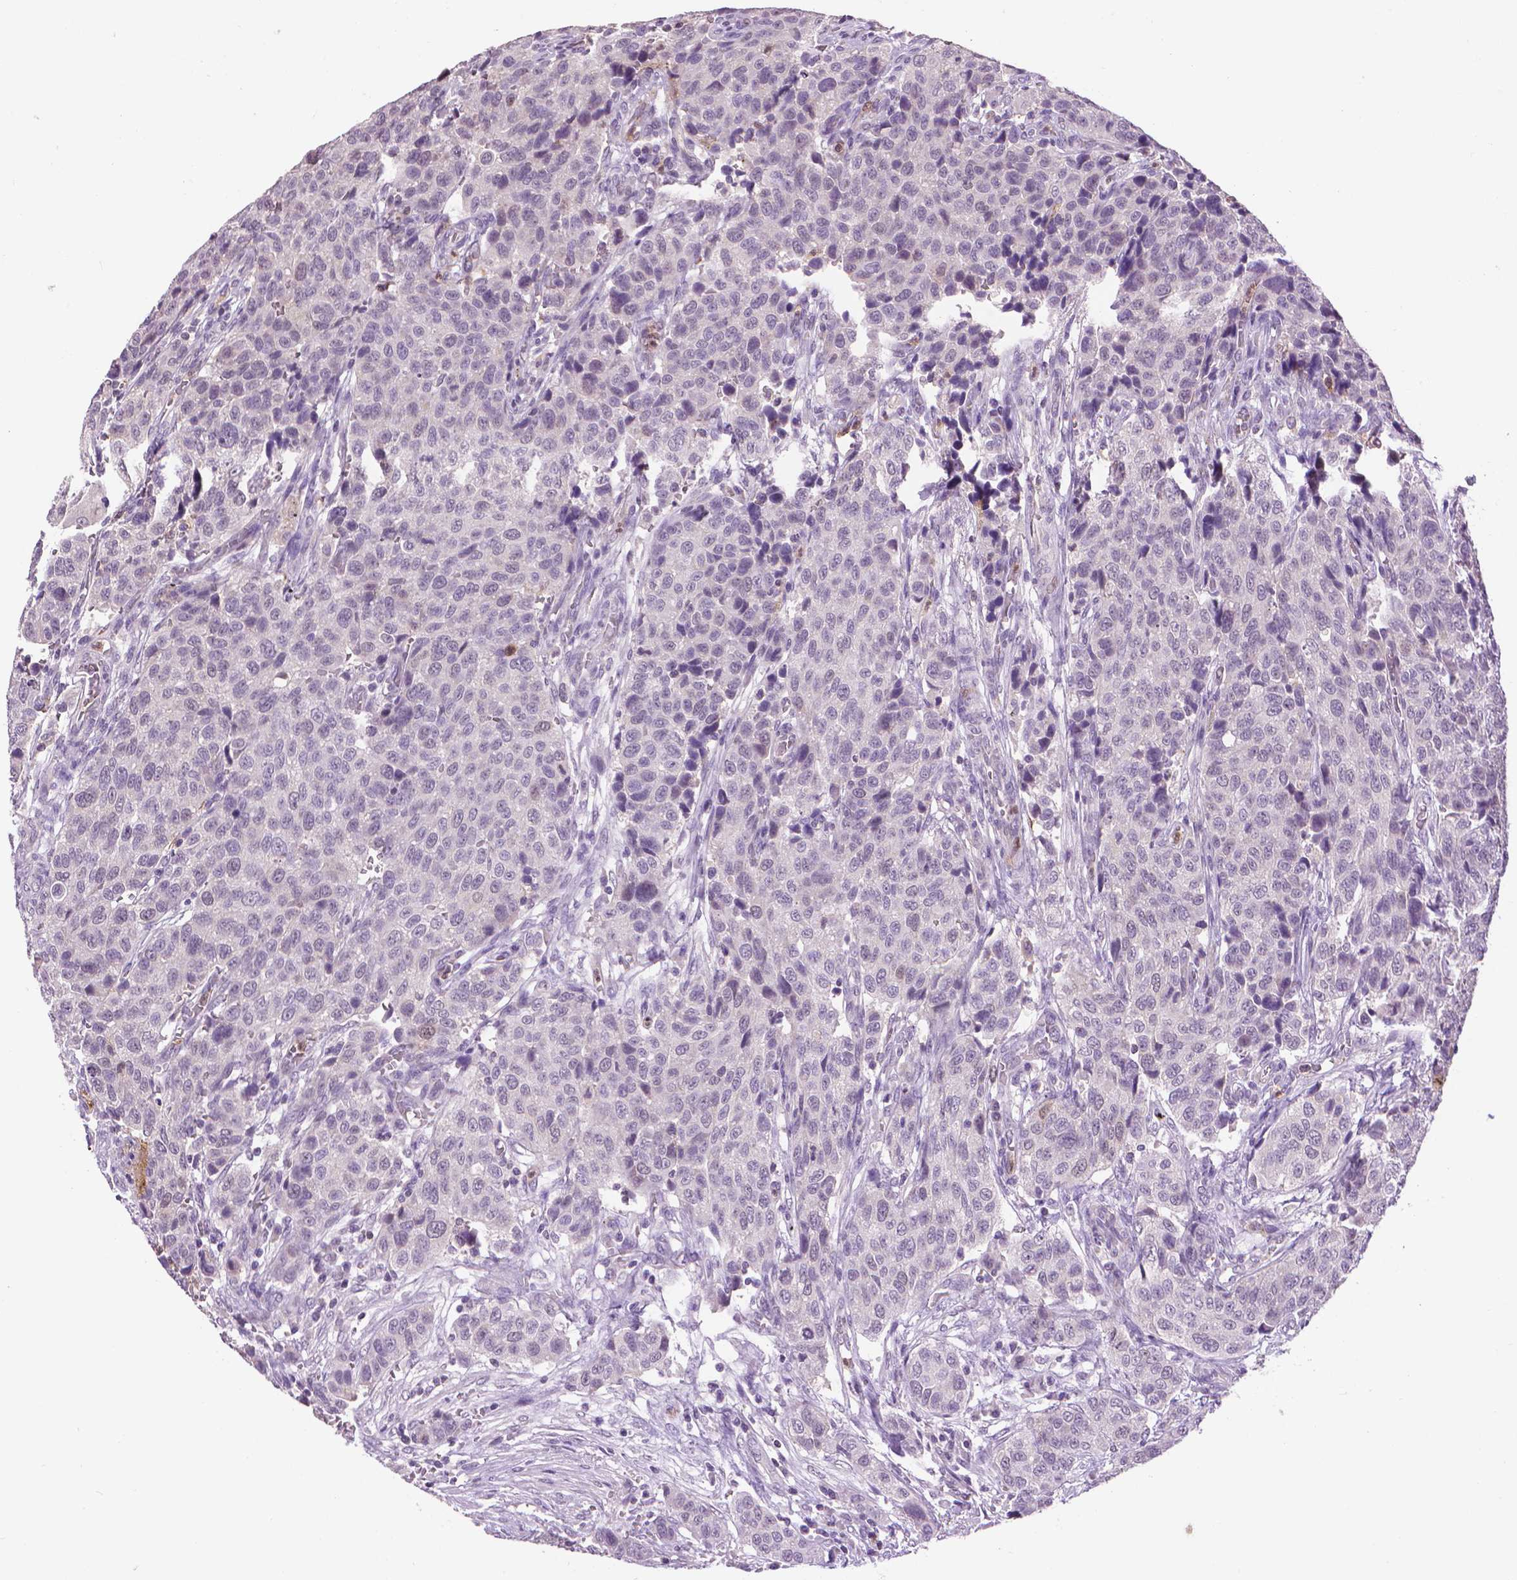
{"staining": {"intensity": "negative", "quantity": "none", "location": "none"}, "tissue": "urothelial cancer", "cell_type": "Tumor cells", "image_type": "cancer", "snomed": [{"axis": "morphology", "description": "Urothelial carcinoma, High grade"}, {"axis": "topography", "description": "Urinary bladder"}], "caption": "Immunohistochemistry (IHC) of human high-grade urothelial carcinoma demonstrates no staining in tumor cells.", "gene": "CDKN2D", "patient": {"sex": "female", "age": 58}}